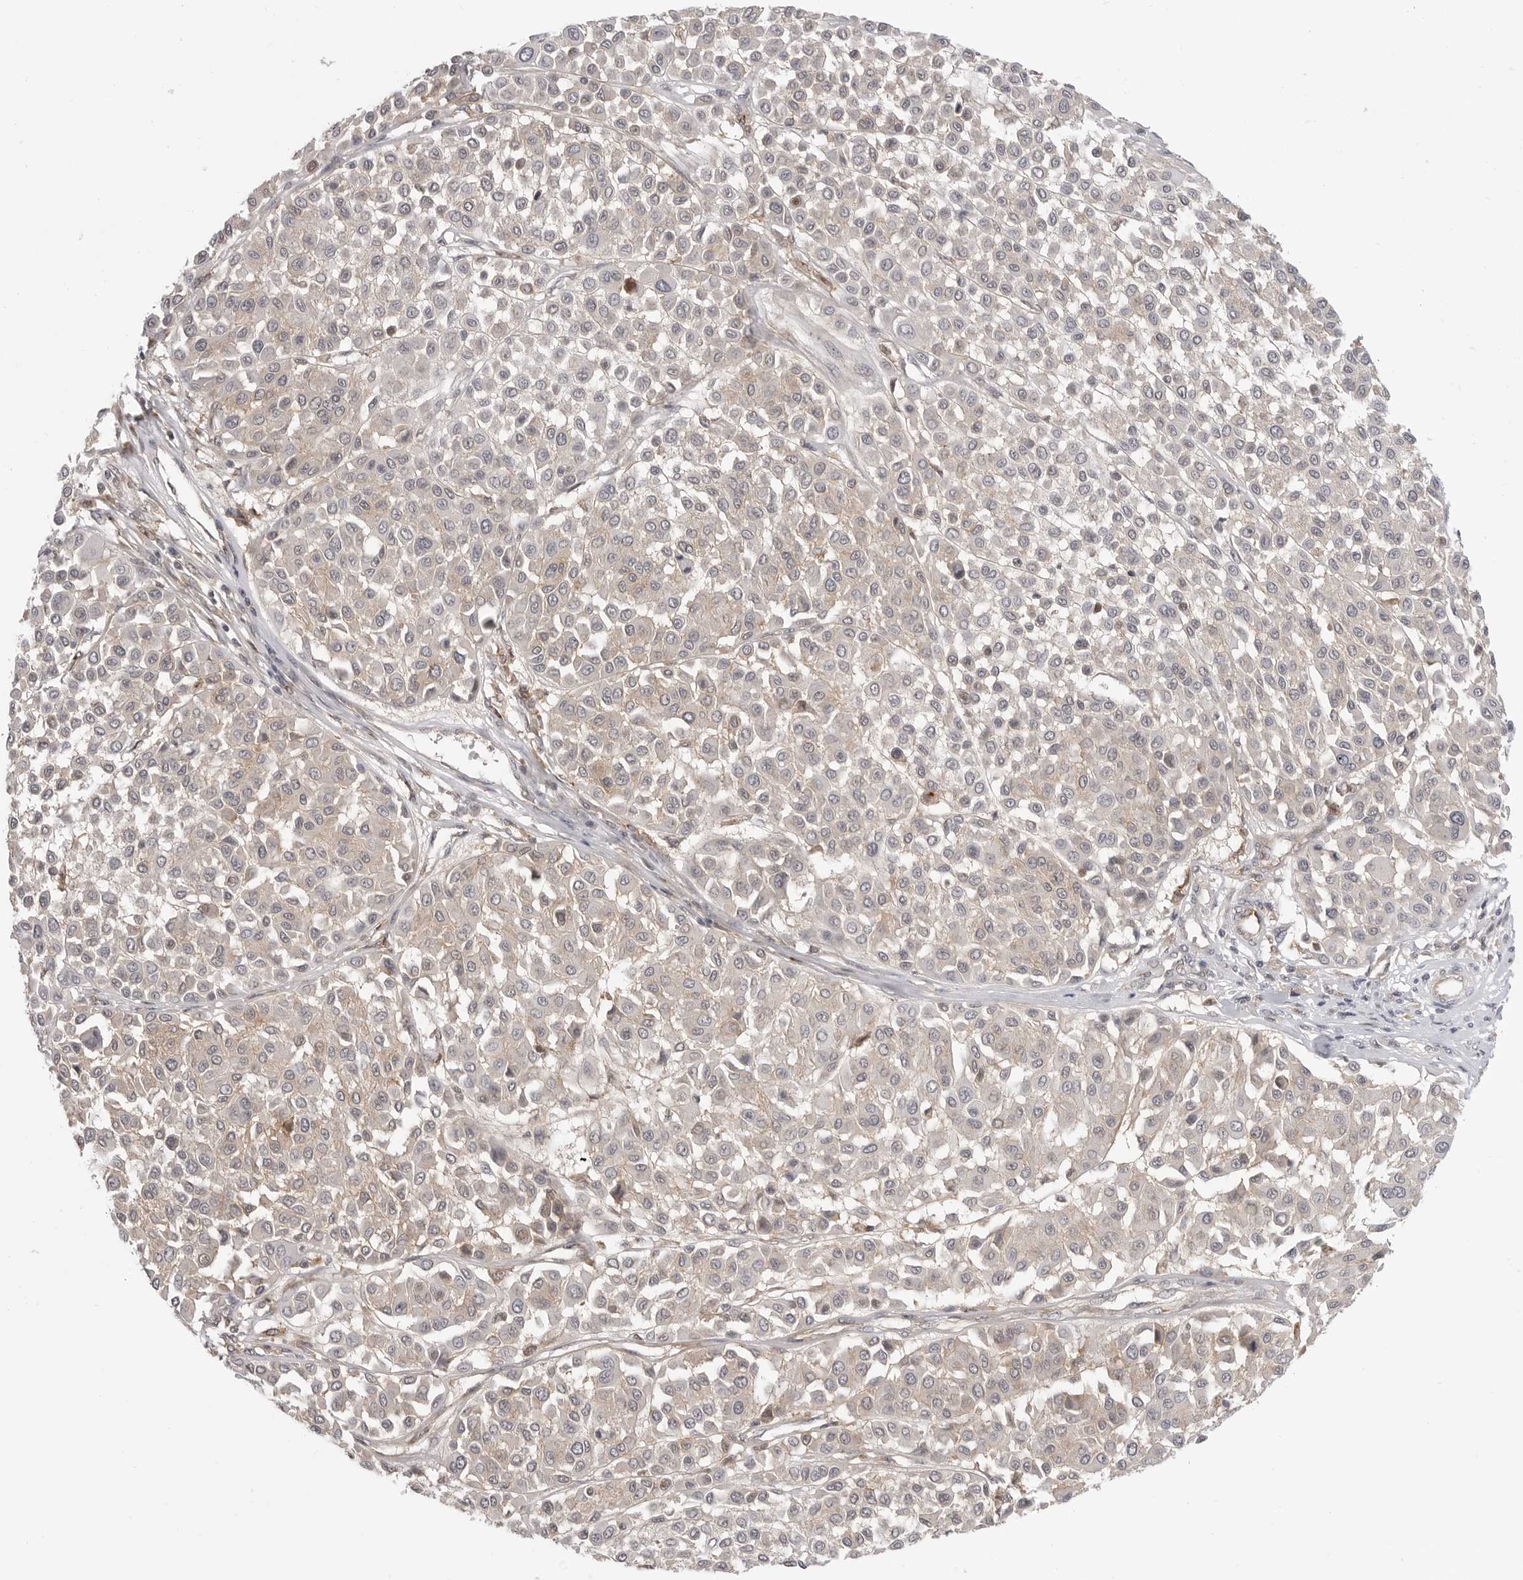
{"staining": {"intensity": "negative", "quantity": "none", "location": "none"}, "tissue": "melanoma", "cell_type": "Tumor cells", "image_type": "cancer", "snomed": [{"axis": "morphology", "description": "Malignant melanoma, Metastatic site"}, {"axis": "topography", "description": "Soft tissue"}], "caption": "A photomicrograph of human malignant melanoma (metastatic site) is negative for staining in tumor cells. (DAB IHC with hematoxylin counter stain).", "gene": "IFNGR1", "patient": {"sex": "male", "age": 41}}